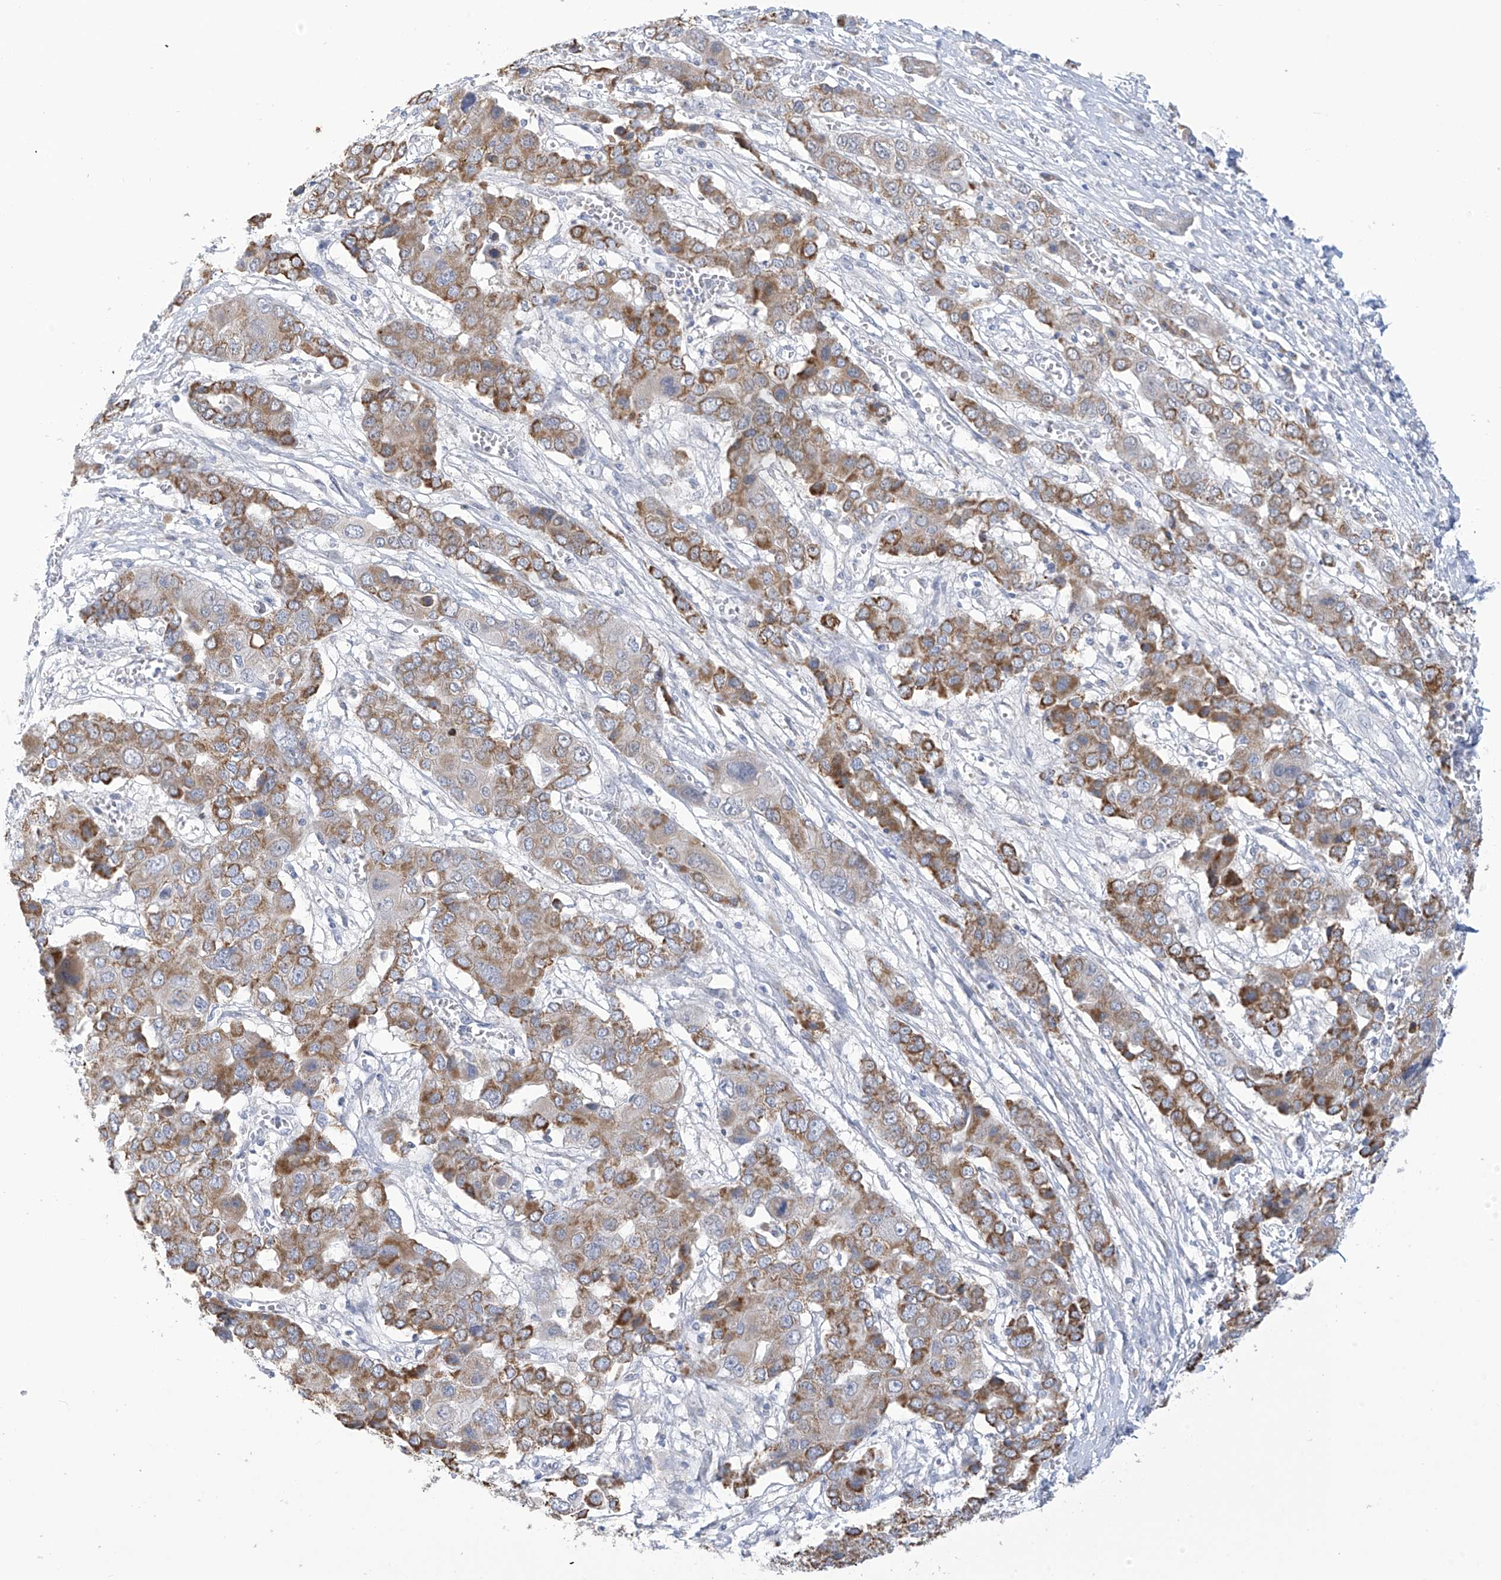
{"staining": {"intensity": "moderate", "quantity": "25%-75%", "location": "cytoplasmic/membranous"}, "tissue": "liver cancer", "cell_type": "Tumor cells", "image_type": "cancer", "snomed": [{"axis": "morphology", "description": "Cholangiocarcinoma"}, {"axis": "topography", "description": "Liver"}], "caption": "DAB immunohistochemical staining of liver cancer (cholangiocarcinoma) reveals moderate cytoplasmic/membranous protein positivity in about 25%-75% of tumor cells. (Stains: DAB in brown, nuclei in blue, Microscopy: brightfield microscopy at high magnification).", "gene": "IBA57", "patient": {"sex": "male", "age": 67}}